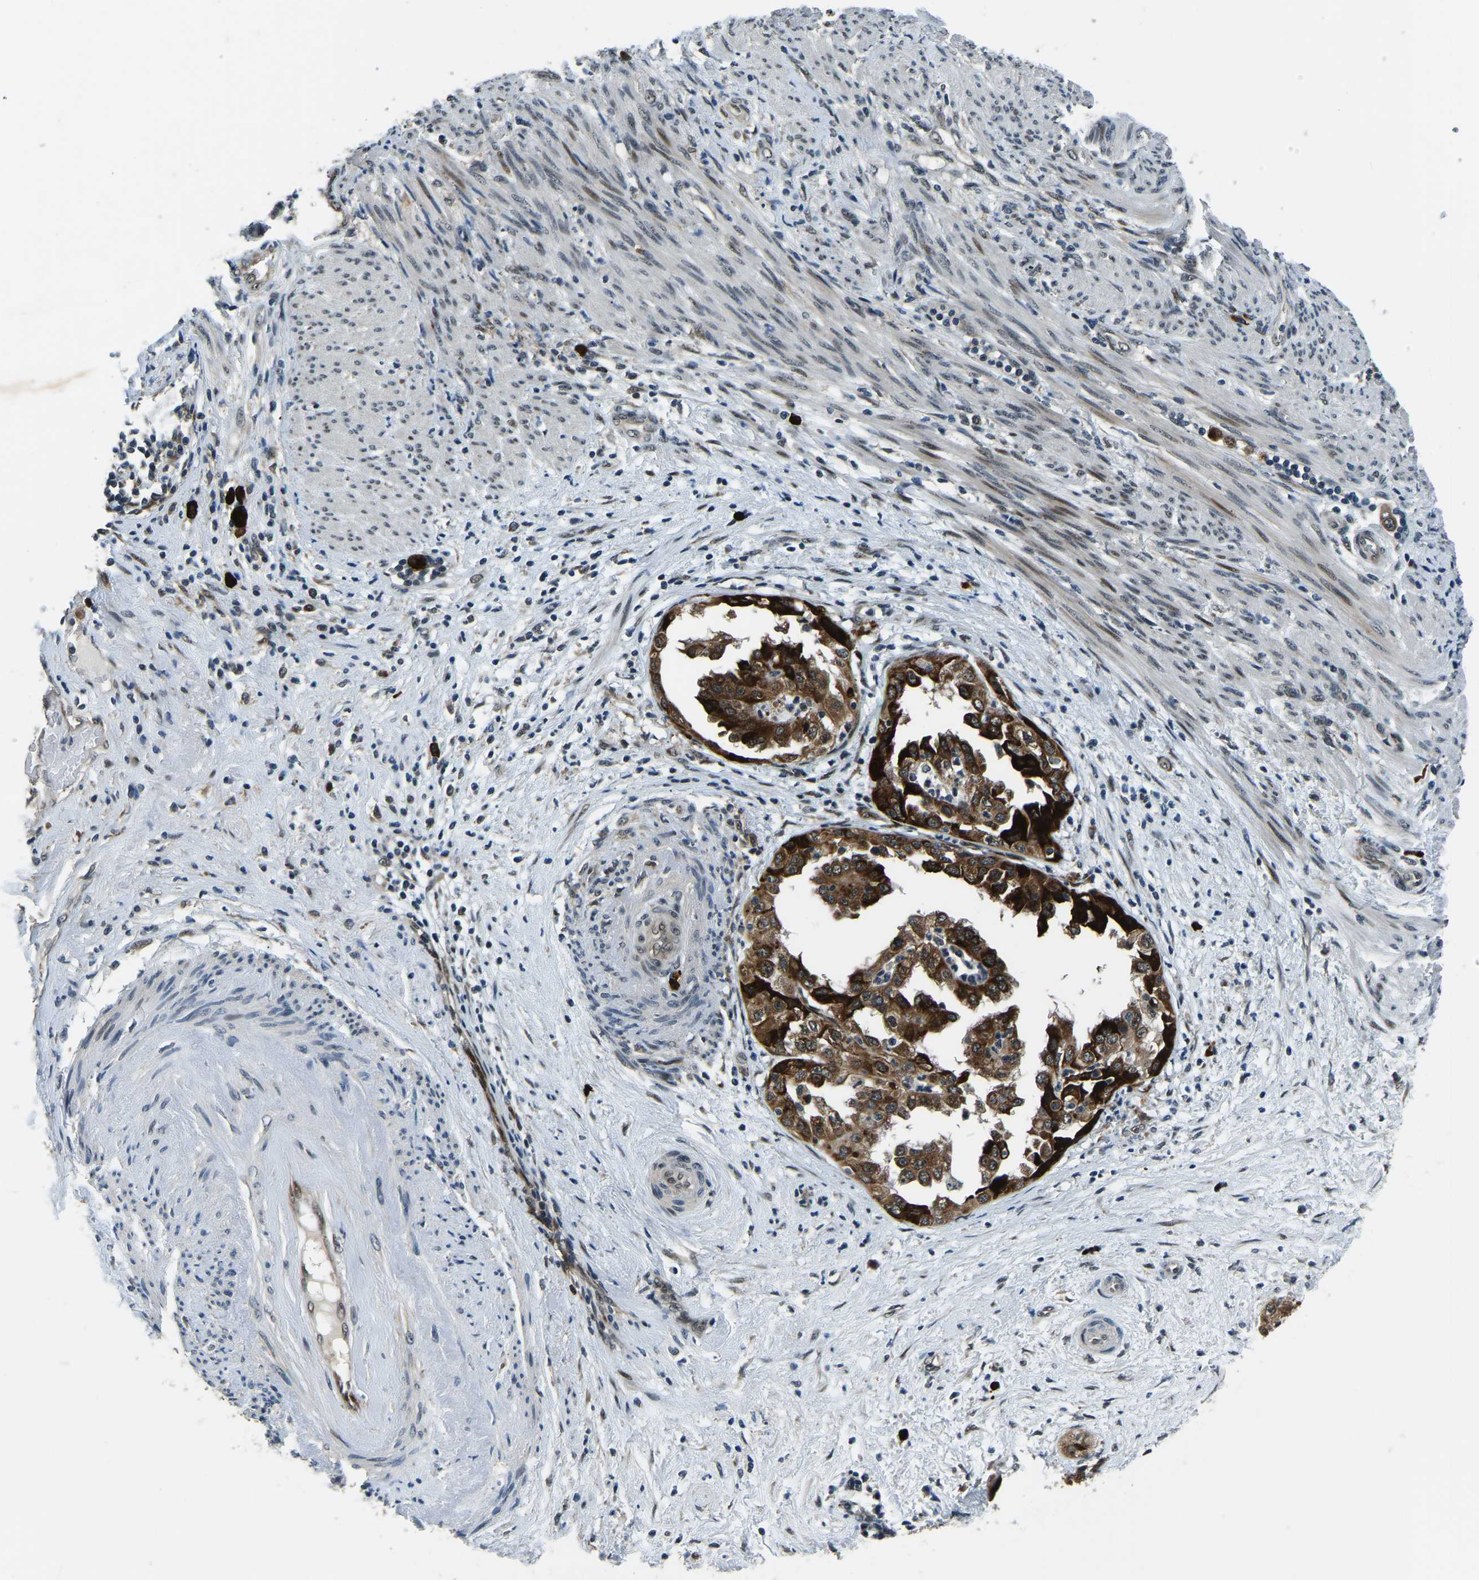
{"staining": {"intensity": "strong", "quantity": ">75%", "location": "cytoplasmic/membranous"}, "tissue": "endometrial cancer", "cell_type": "Tumor cells", "image_type": "cancer", "snomed": [{"axis": "morphology", "description": "Adenocarcinoma, NOS"}, {"axis": "topography", "description": "Endometrium"}], "caption": "A brown stain labels strong cytoplasmic/membranous staining of a protein in adenocarcinoma (endometrial) tumor cells.", "gene": "ING2", "patient": {"sex": "female", "age": 85}}